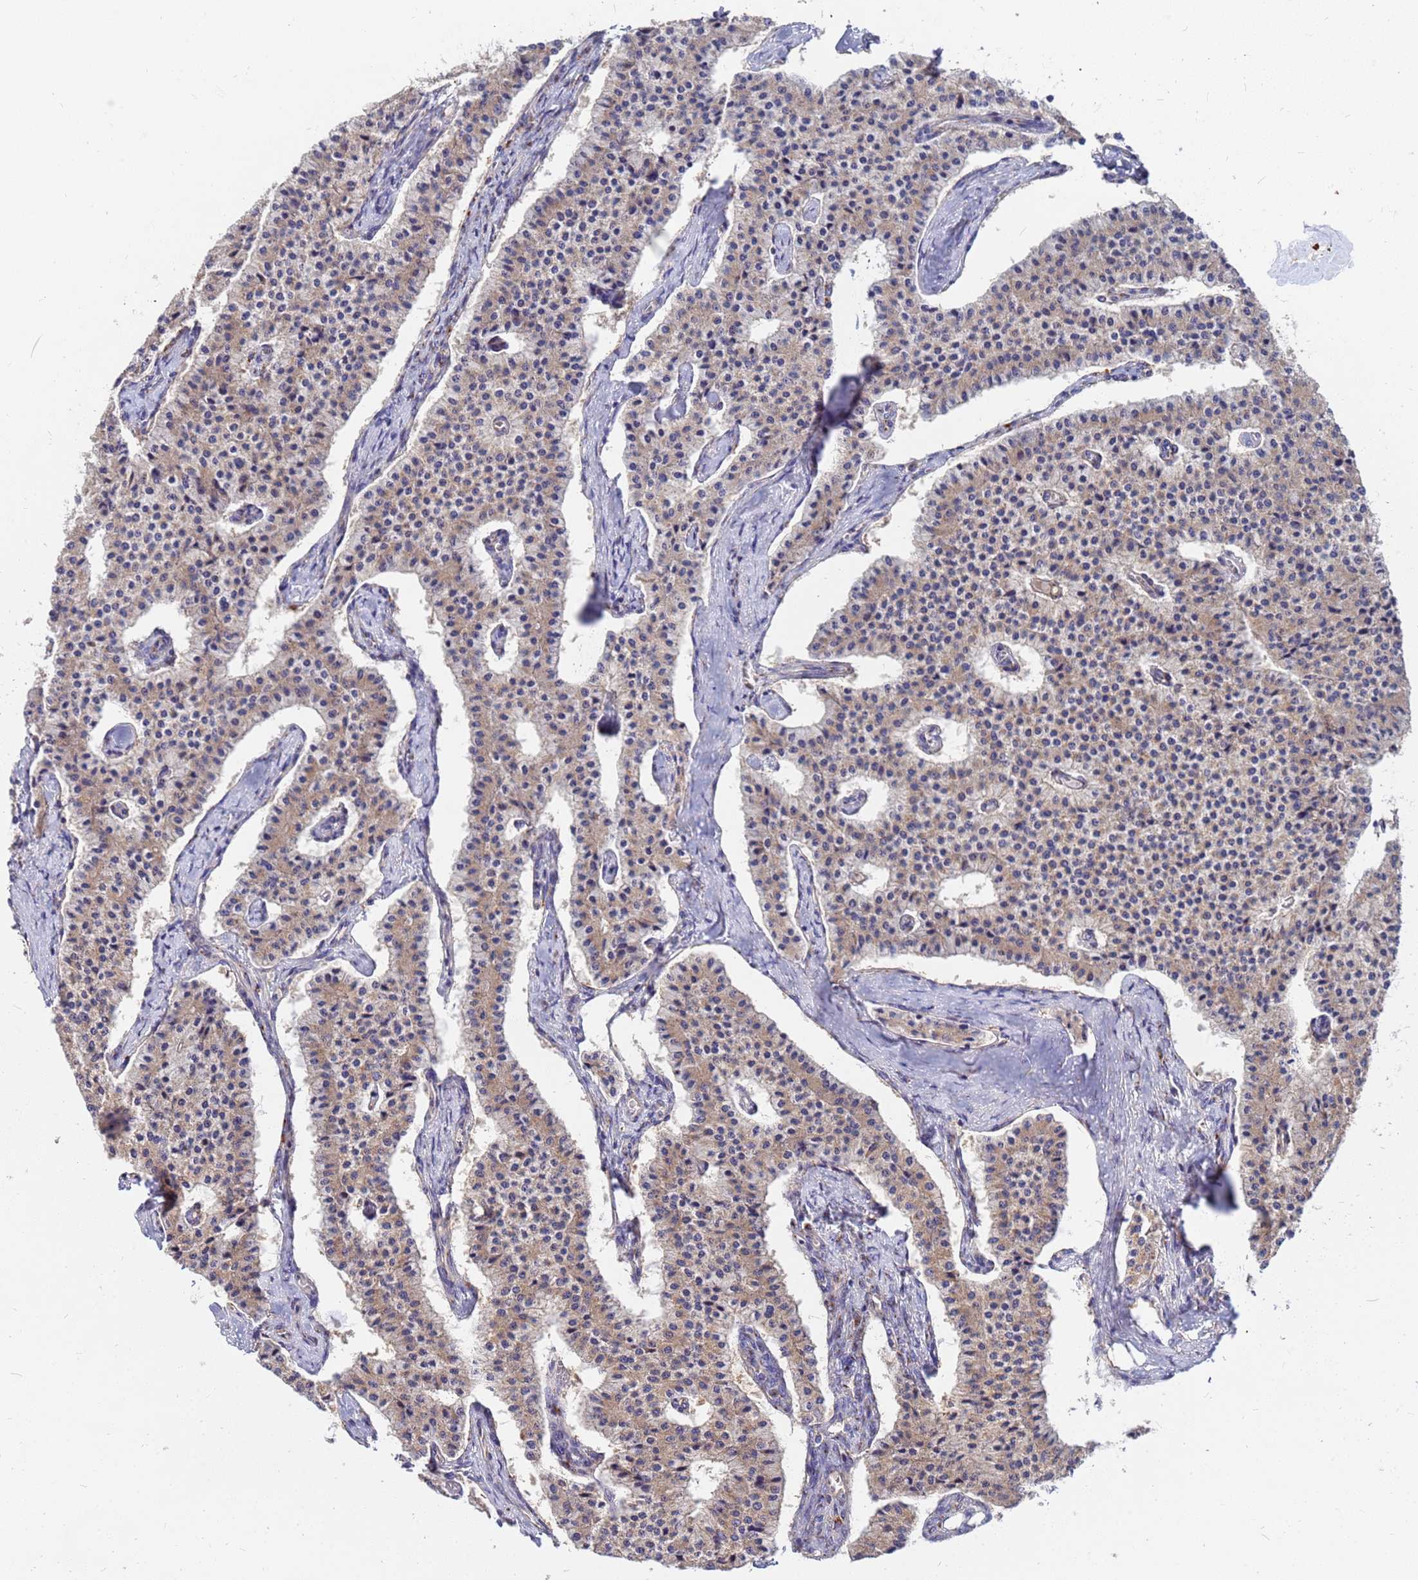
{"staining": {"intensity": "weak", "quantity": ">75%", "location": "cytoplasmic/membranous"}, "tissue": "carcinoid", "cell_type": "Tumor cells", "image_type": "cancer", "snomed": [{"axis": "morphology", "description": "Carcinoid, malignant, NOS"}, {"axis": "topography", "description": "Colon"}], "caption": "Immunohistochemical staining of human carcinoid shows weak cytoplasmic/membranous protein expression in about >75% of tumor cells. (DAB (3,3'-diaminobenzidine) = brown stain, brightfield microscopy at high magnification).", "gene": "HPS3", "patient": {"sex": "female", "age": 52}}